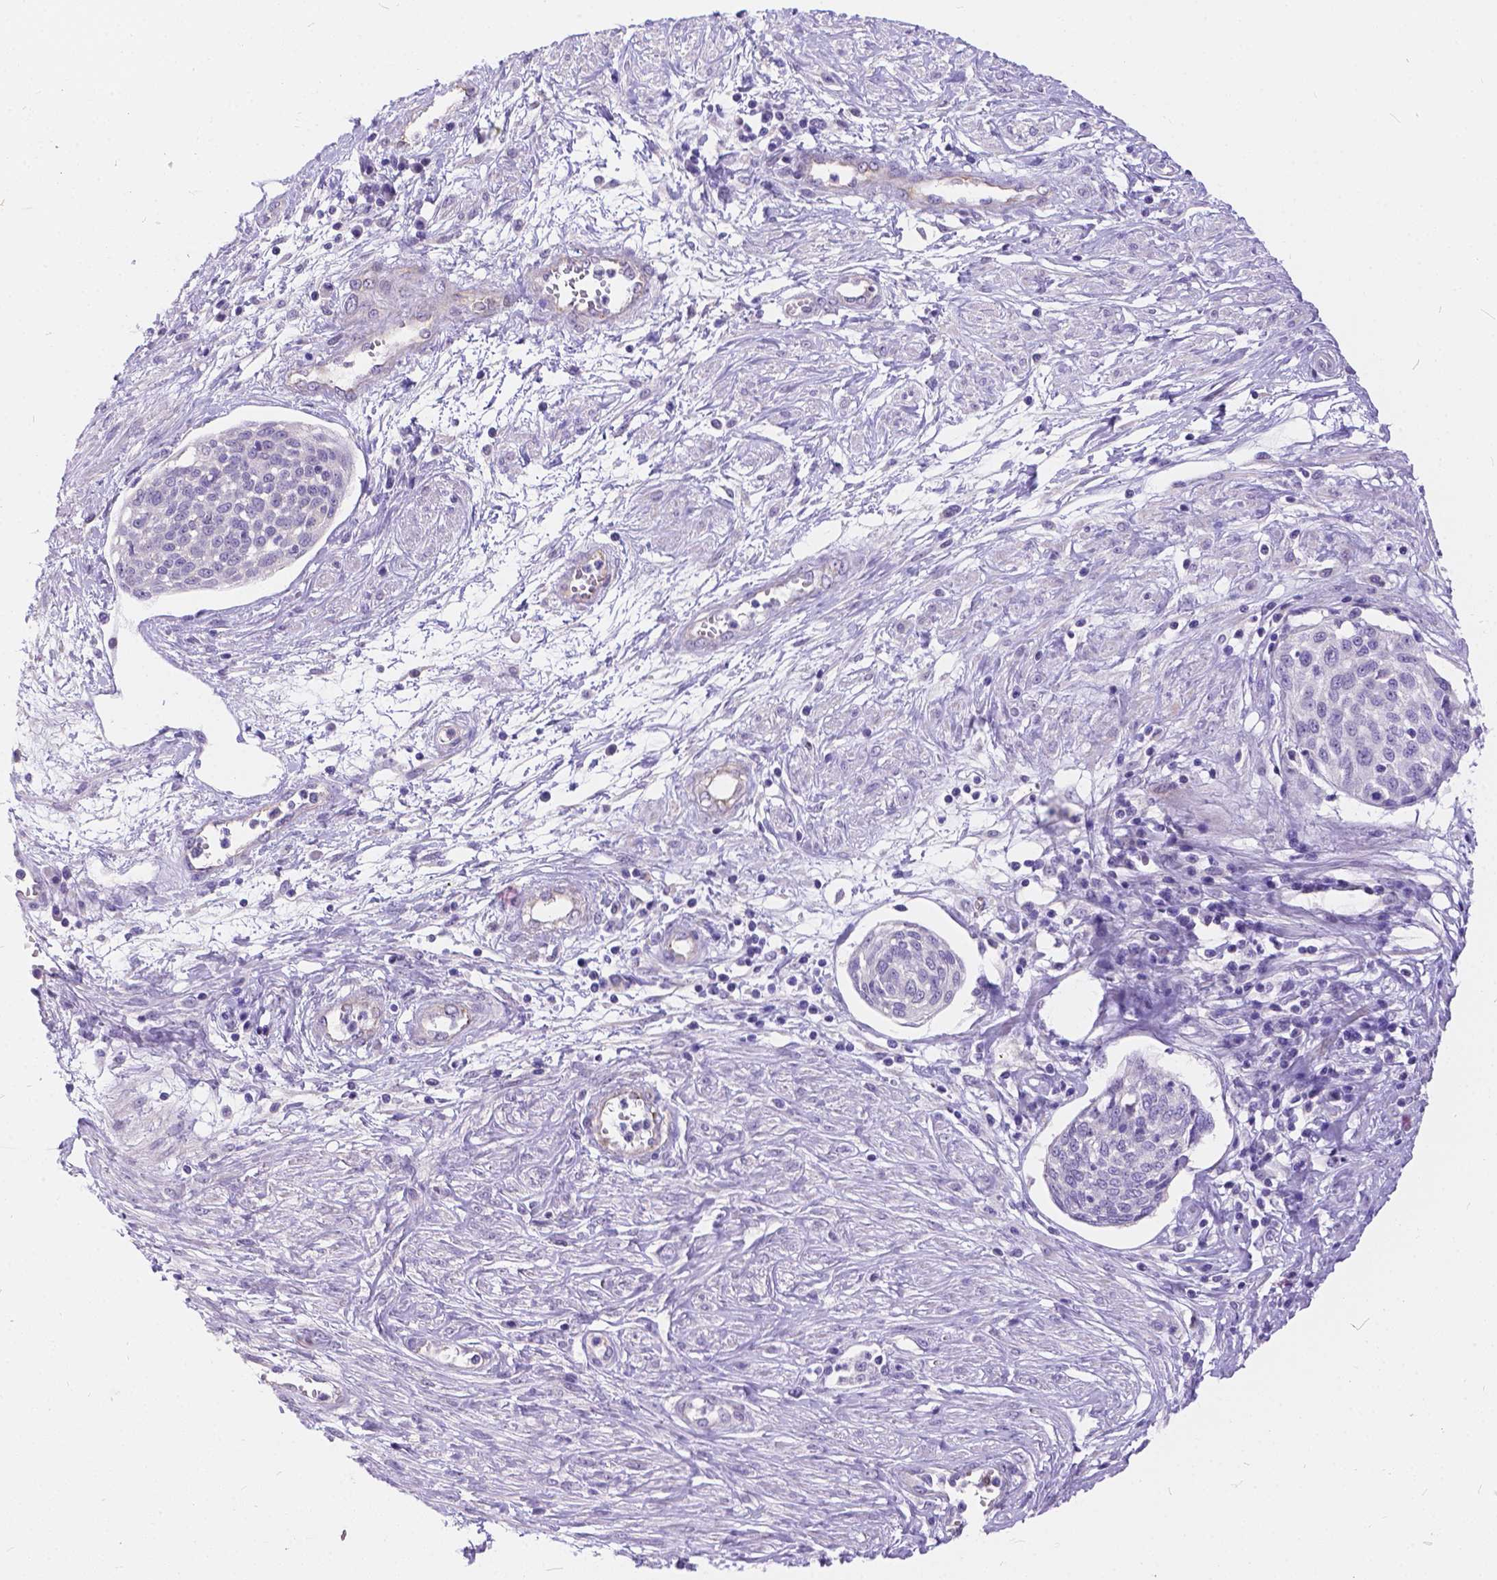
{"staining": {"intensity": "negative", "quantity": "none", "location": "none"}, "tissue": "cervical cancer", "cell_type": "Tumor cells", "image_type": "cancer", "snomed": [{"axis": "morphology", "description": "Squamous cell carcinoma, NOS"}, {"axis": "topography", "description": "Cervix"}], "caption": "A histopathology image of squamous cell carcinoma (cervical) stained for a protein demonstrates no brown staining in tumor cells.", "gene": "DLEC1", "patient": {"sex": "female", "age": 34}}